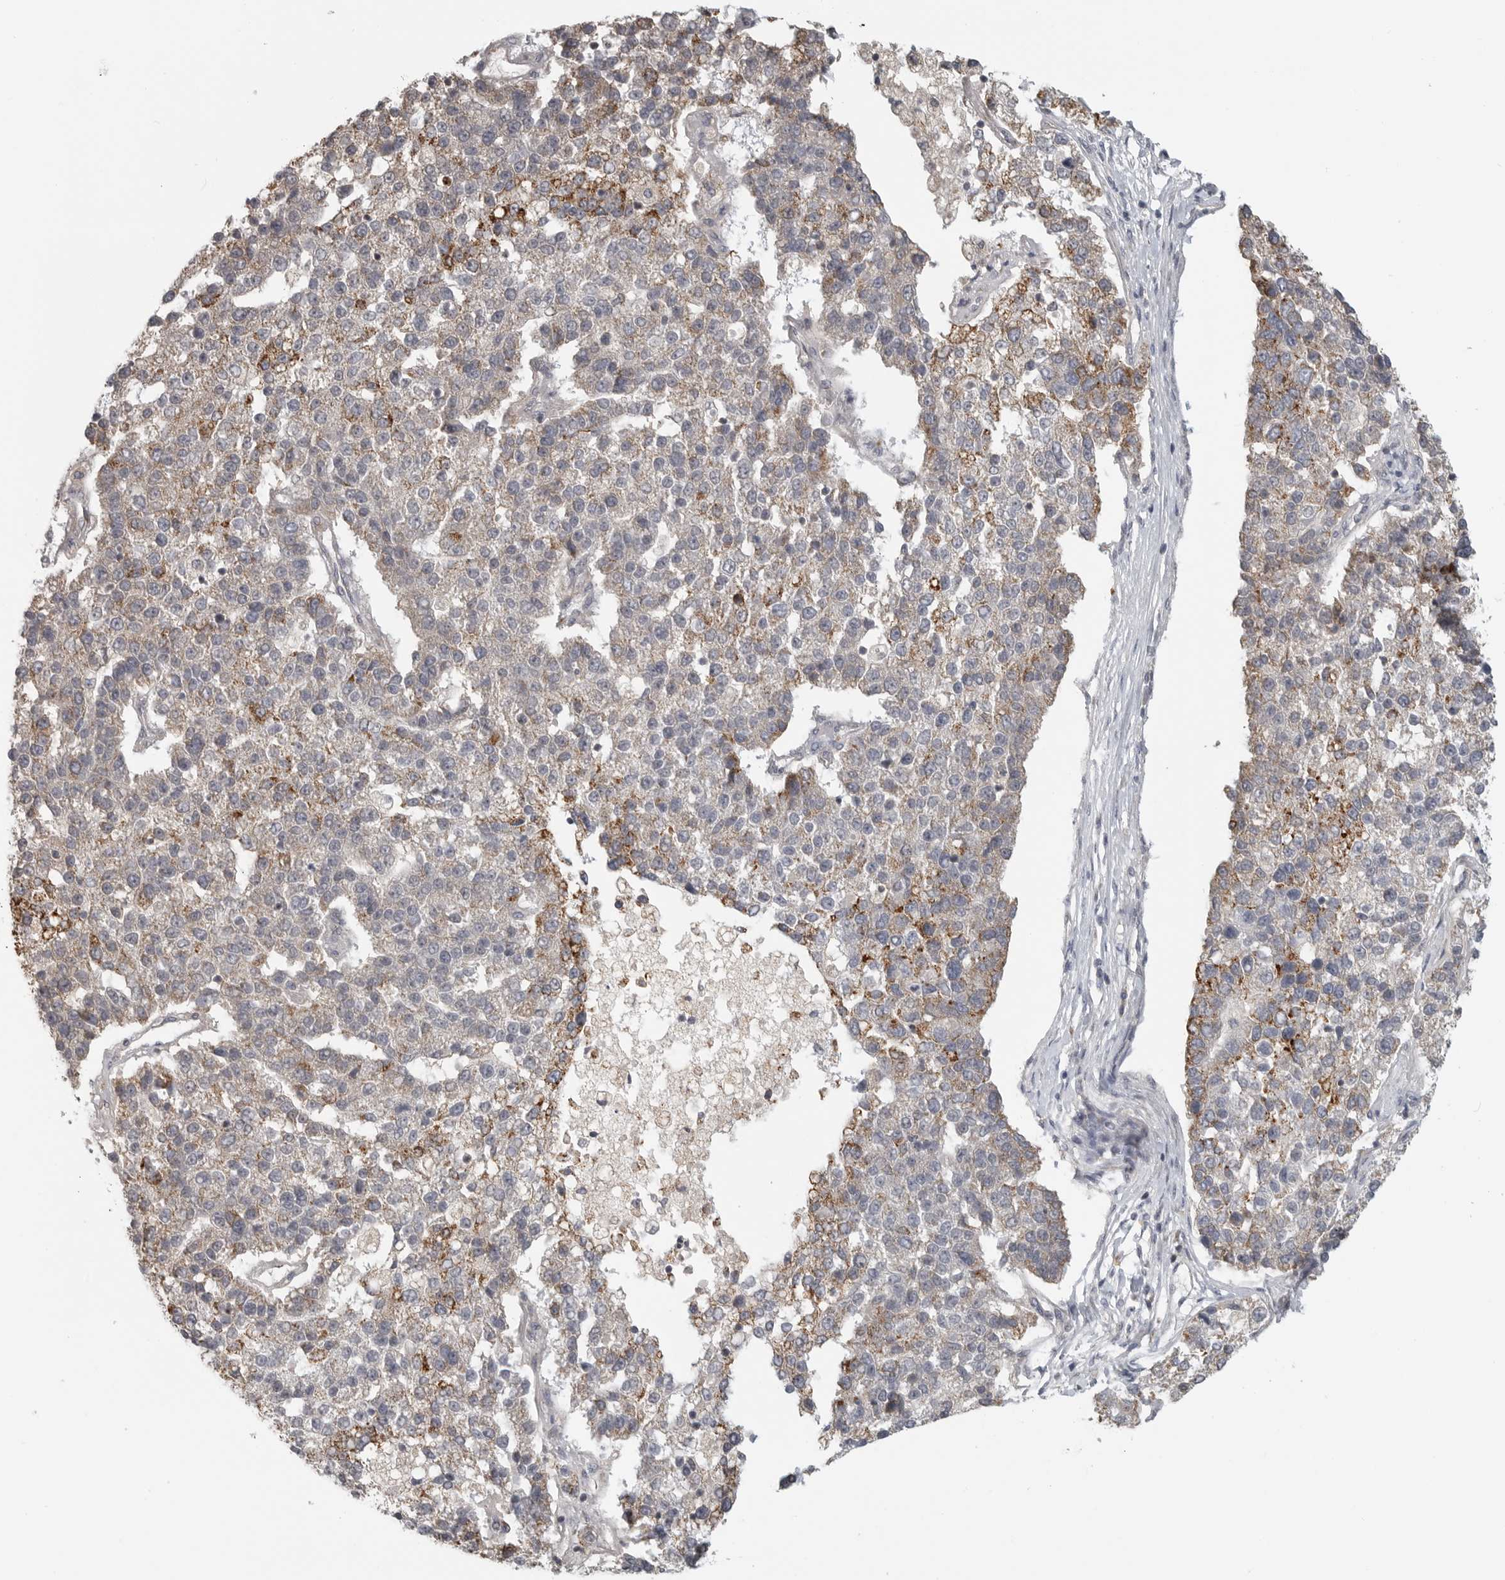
{"staining": {"intensity": "moderate", "quantity": "<25%", "location": "cytoplasmic/membranous"}, "tissue": "pancreatic cancer", "cell_type": "Tumor cells", "image_type": "cancer", "snomed": [{"axis": "morphology", "description": "Adenocarcinoma, NOS"}, {"axis": "topography", "description": "Pancreas"}], "caption": "Immunohistochemical staining of pancreatic adenocarcinoma exhibits low levels of moderate cytoplasmic/membranous positivity in approximately <25% of tumor cells. The staining was performed using DAB, with brown indicating positive protein expression. Nuclei are stained blue with hematoxylin.", "gene": "RXFP3", "patient": {"sex": "female", "age": 61}}